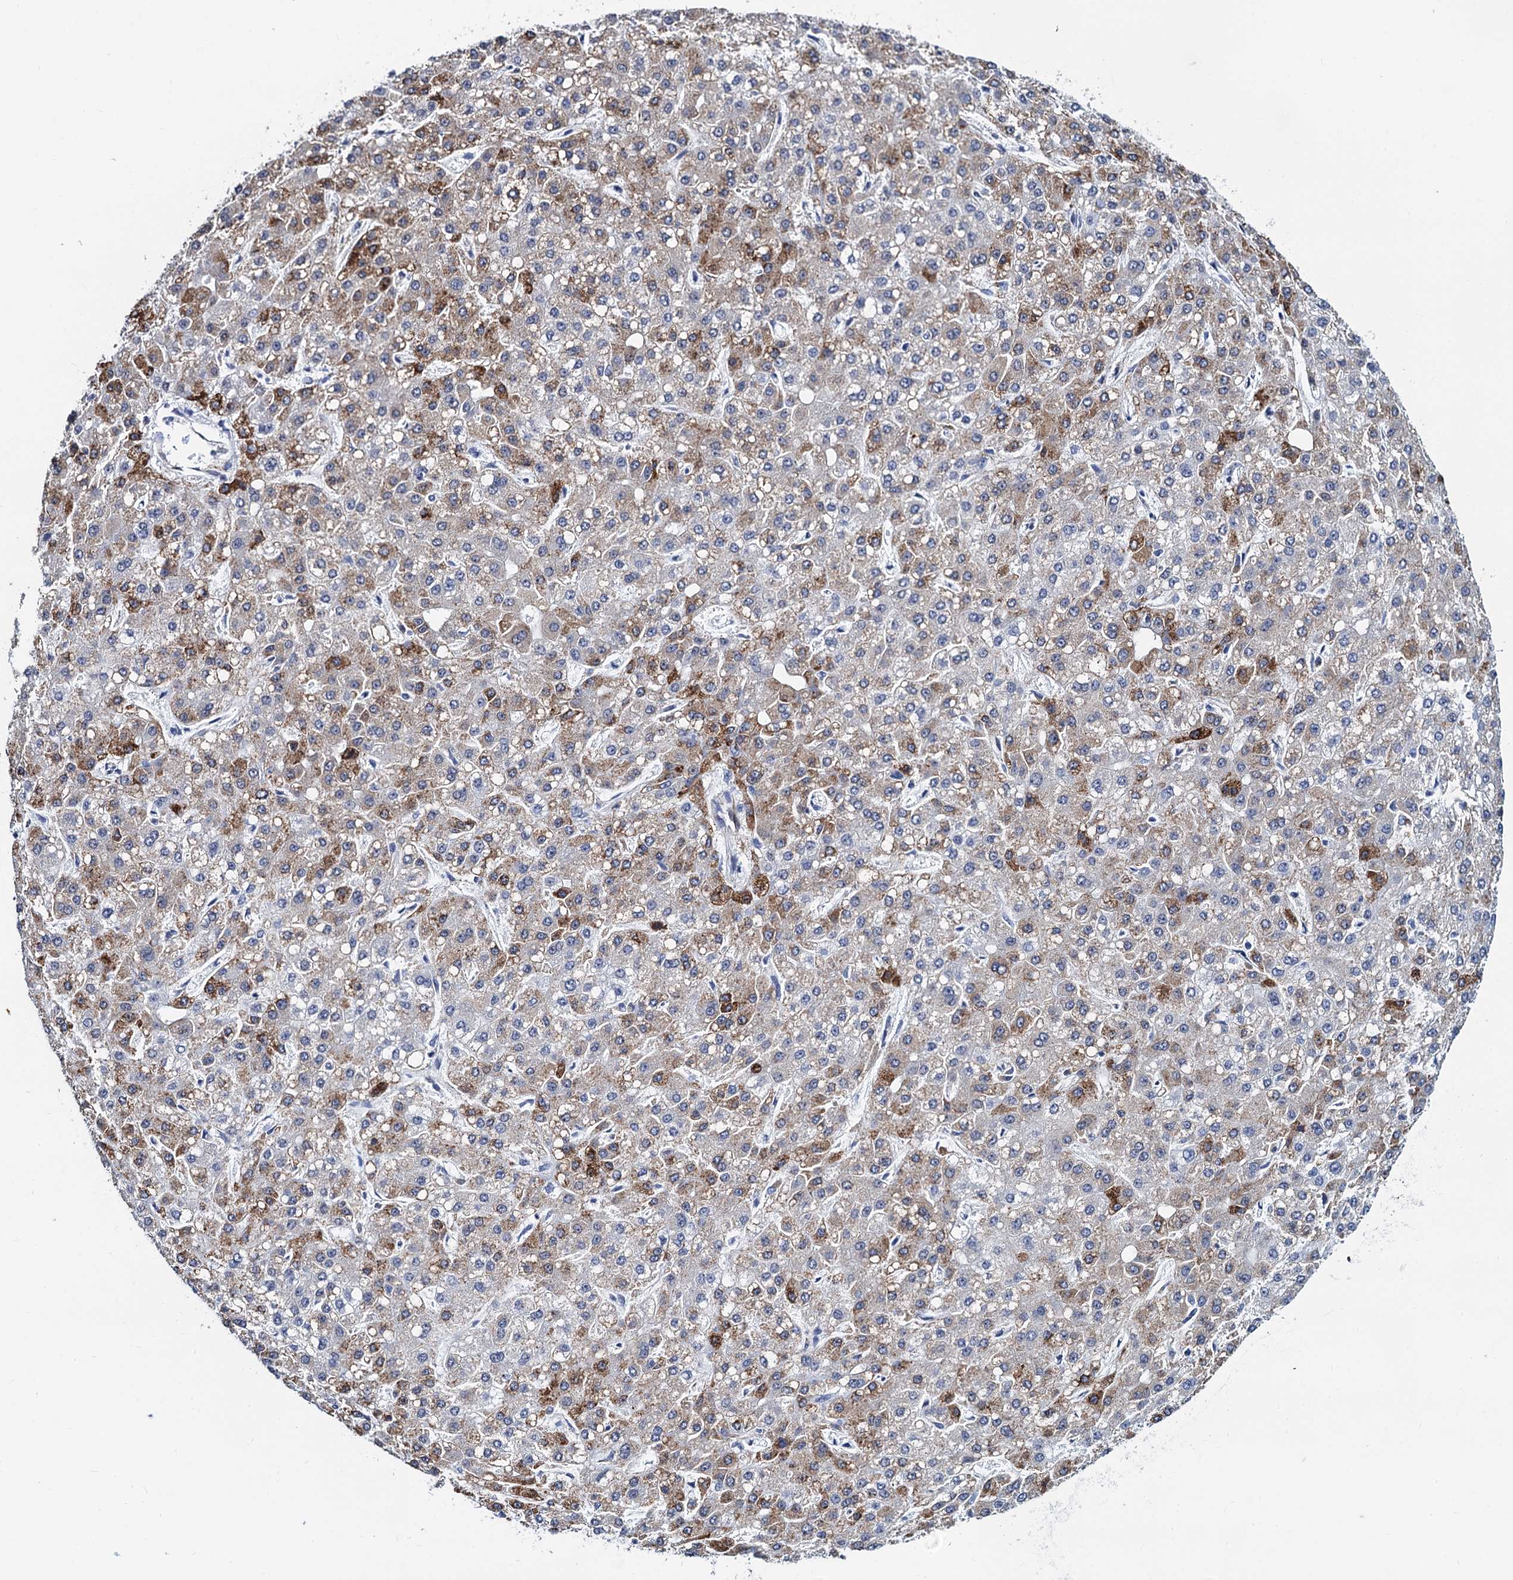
{"staining": {"intensity": "moderate", "quantity": "<25%", "location": "cytoplasmic/membranous"}, "tissue": "liver cancer", "cell_type": "Tumor cells", "image_type": "cancer", "snomed": [{"axis": "morphology", "description": "Carcinoma, Hepatocellular, NOS"}, {"axis": "topography", "description": "Liver"}], "caption": "Protein analysis of hepatocellular carcinoma (liver) tissue shows moderate cytoplasmic/membranous staining in about <25% of tumor cells.", "gene": "SLC7A10", "patient": {"sex": "male", "age": 67}}